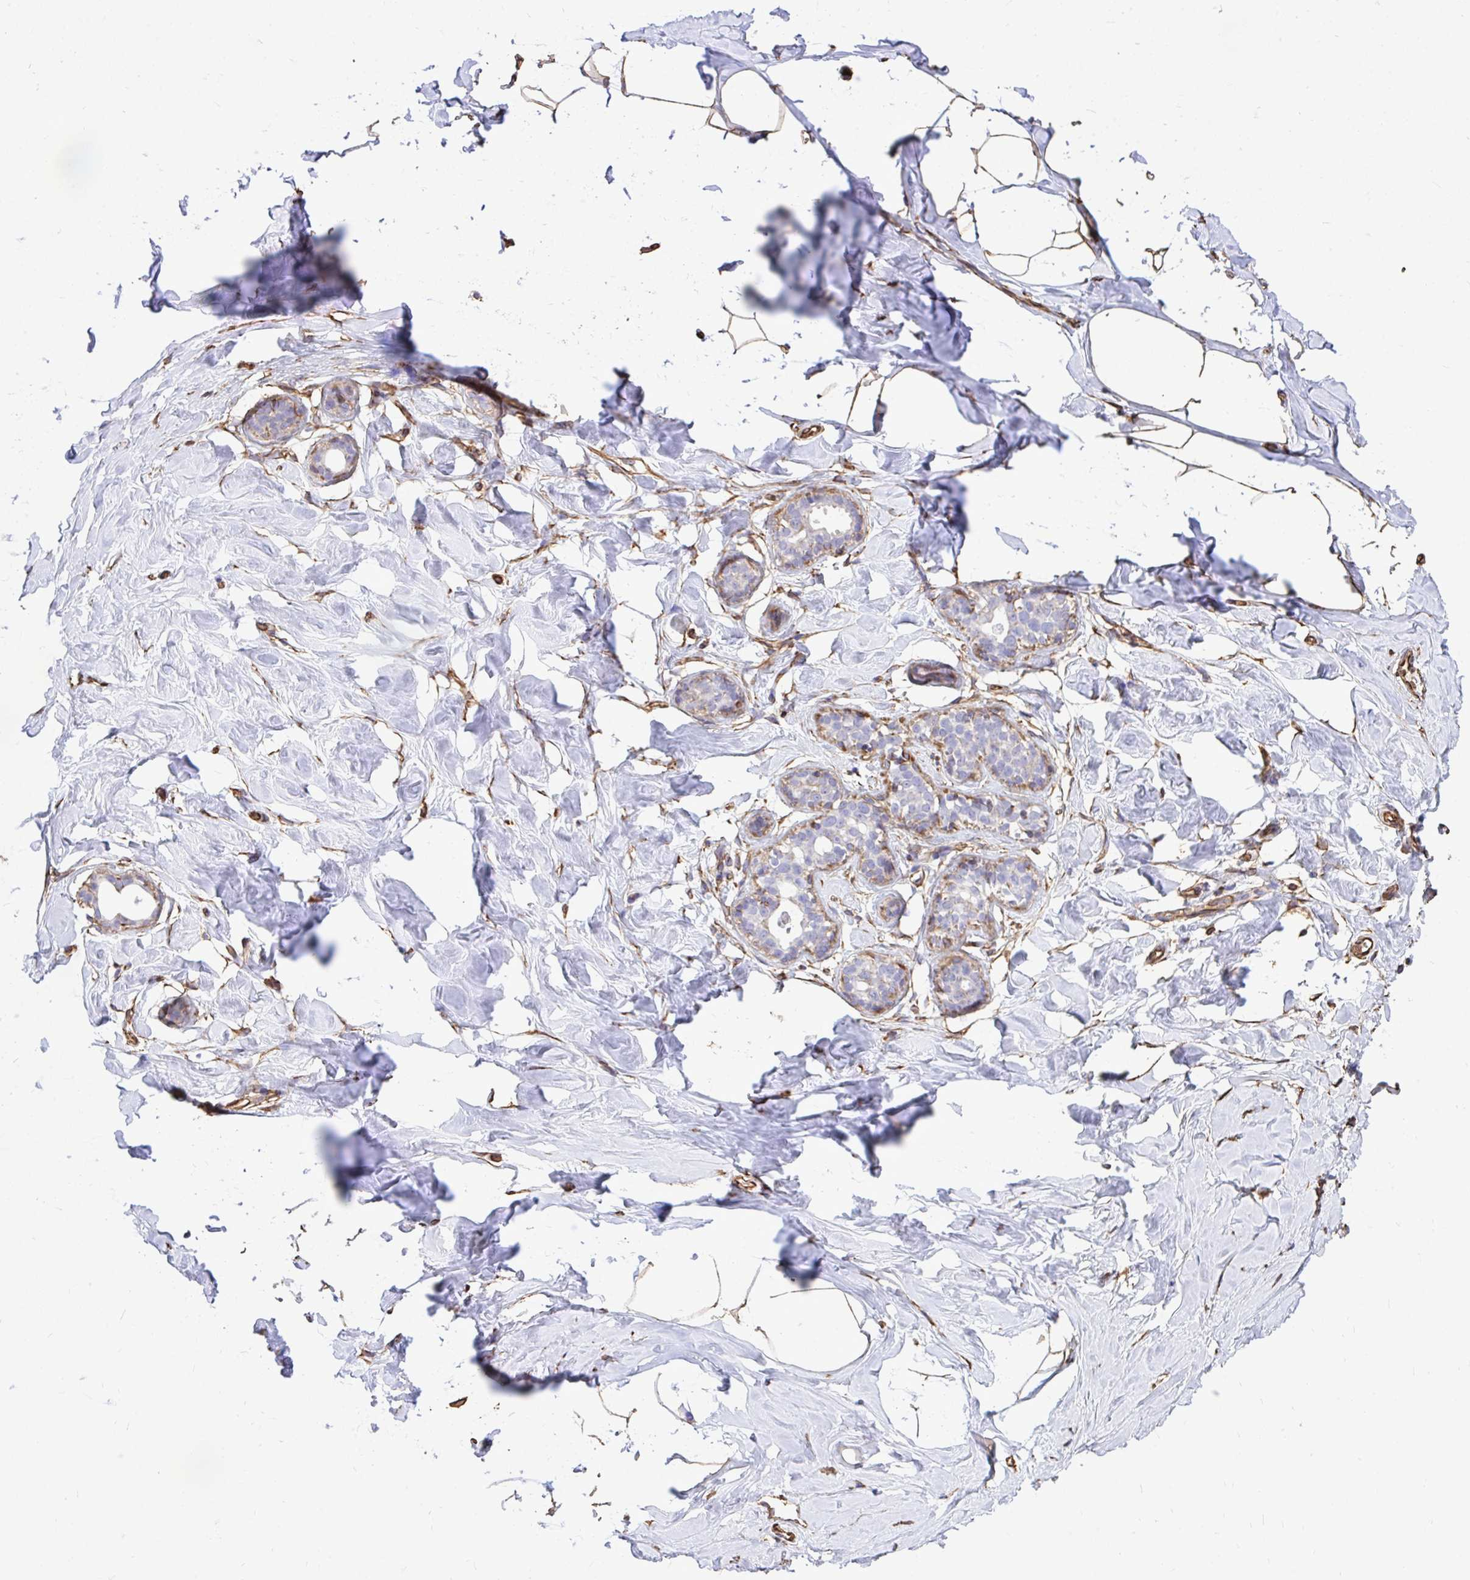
{"staining": {"intensity": "moderate", "quantity": "25%-75%", "location": "cytoplasmic/membranous"}, "tissue": "breast", "cell_type": "Adipocytes", "image_type": "normal", "snomed": [{"axis": "morphology", "description": "Normal tissue, NOS"}, {"axis": "topography", "description": "Breast"}], "caption": "Immunohistochemical staining of normal breast exhibits medium levels of moderate cytoplasmic/membranous positivity in about 25%-75% of adipocytes. (DAB = brown stain, brightfield microscopy at high magnification).", "gene": "RNF103", "patient": {"sex": "female", "age": 32}}